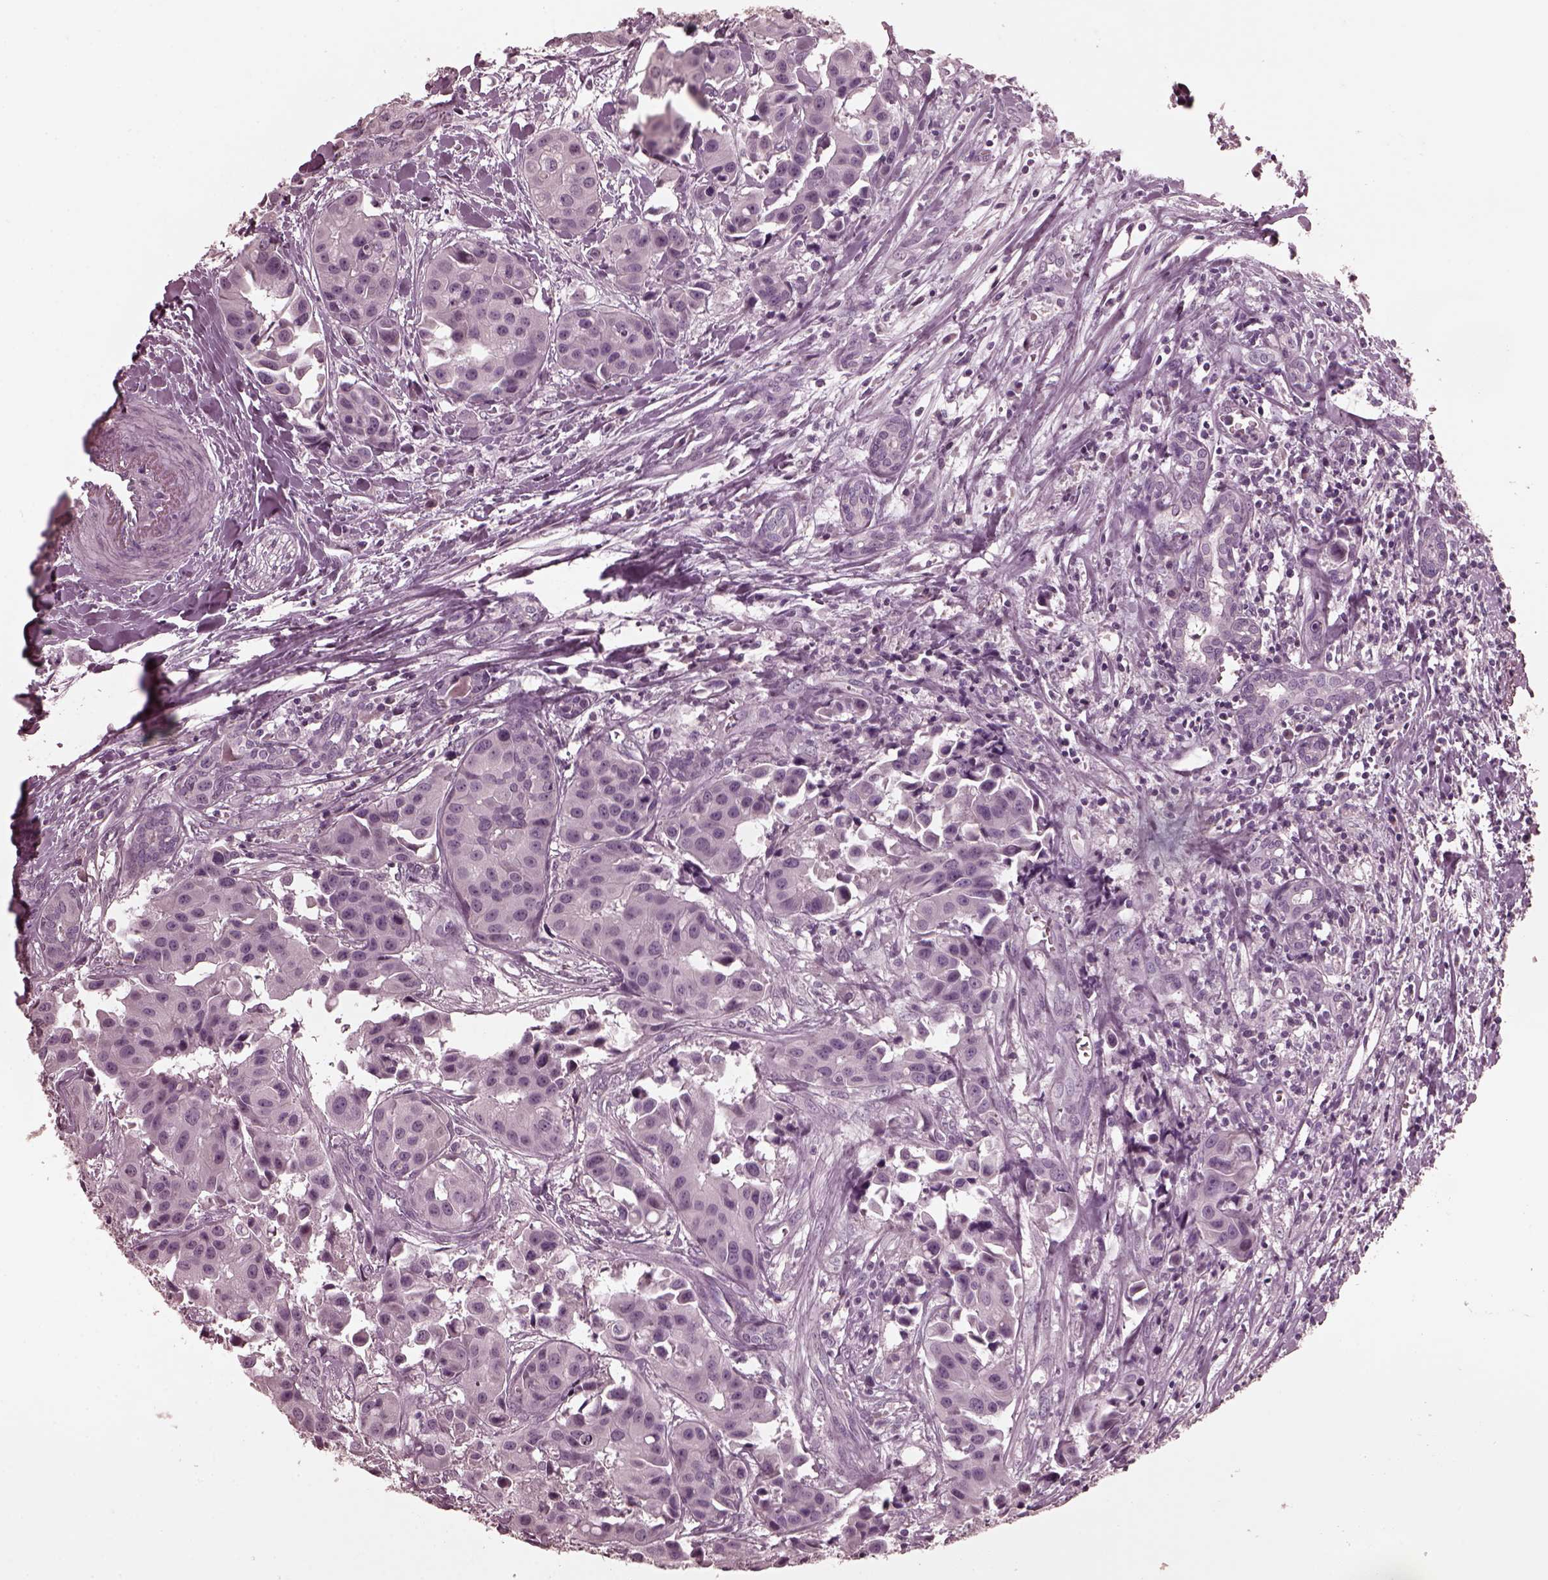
{"staining": {"intensity": "negative", "quantity": "none", "location": "none"}, "tissue": "head and neck cancer", "cell_type": "Tumor cells", "image_type": "cancer", "snomed": [{"axis": "morphology", "description": "Adenocarcinoma, NOS"}, {"axis": "topography", "description": "Head-Neck"}], "caption": "A micrograph of head and neck cancer stained for a protein exhibits no brown staining in tumor cells. (Stains: DAB (3,3'-diaminobenzidine) immunohistochemistry with hematoxylin counter stain, Microscopy: brightfield microscopy at high magnification).", "gene": "CGA", "patient": {"sex": "male", "age": 76}}